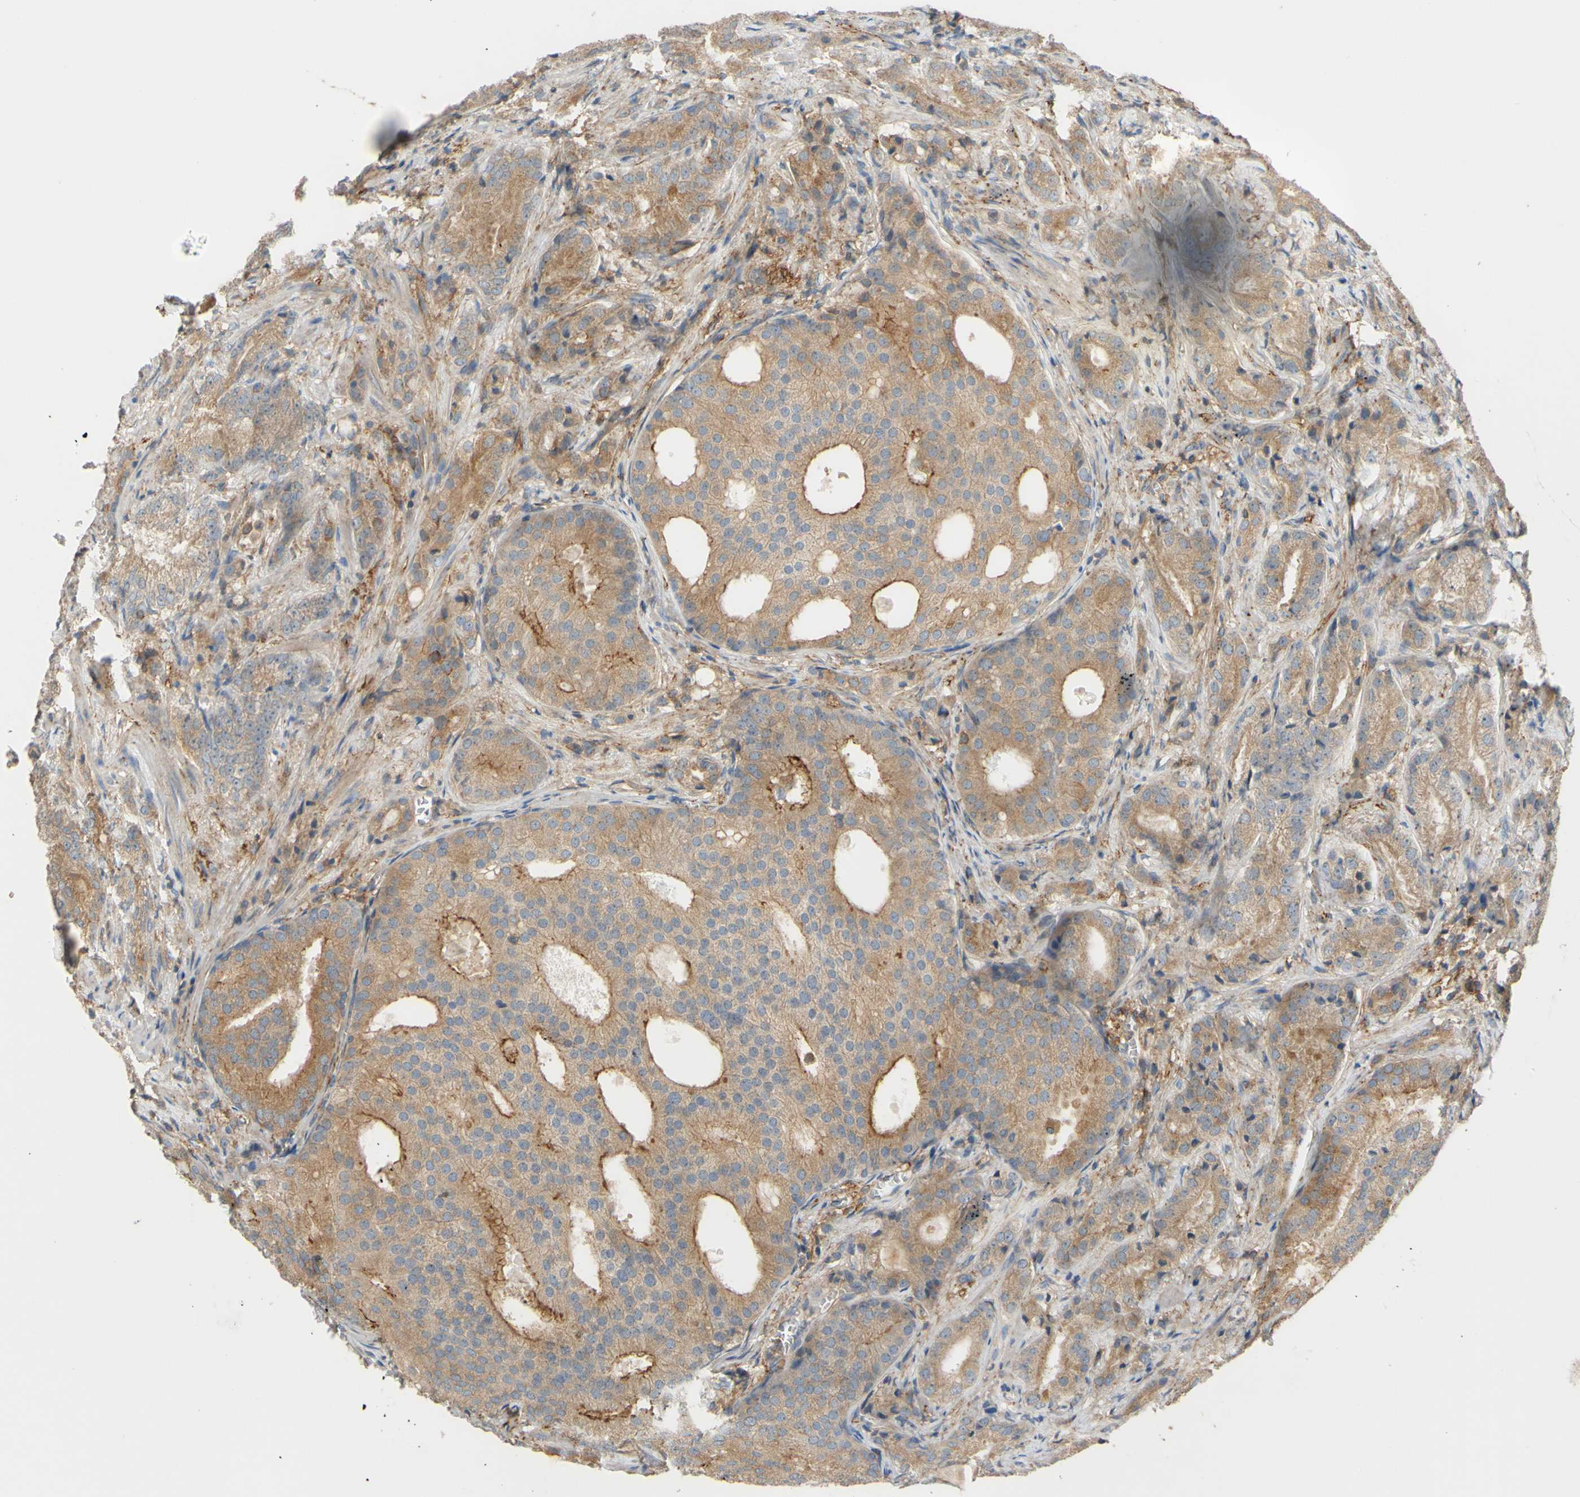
{"staining": {"intensity": "weak", "quantity": ">75%", "location": "cytoplasmic/membranous"}, "tissue": "prostate cancer", "cell_type": "Tumor cells", "image_type": "cancer", "snomed": [{"axis": "morphology", "description": "Adenocarcinoma, High grade"}, {"axis": "topography", "description": "Prostate"}], "caption": "Prostate cancer stained with immunohistochemistry (IHC) shows weak cytoplasmic/membranous staining in approximately >75% of tumor cells.", "gene": "POR", "patient": {"sex": "male", "age": 64}}